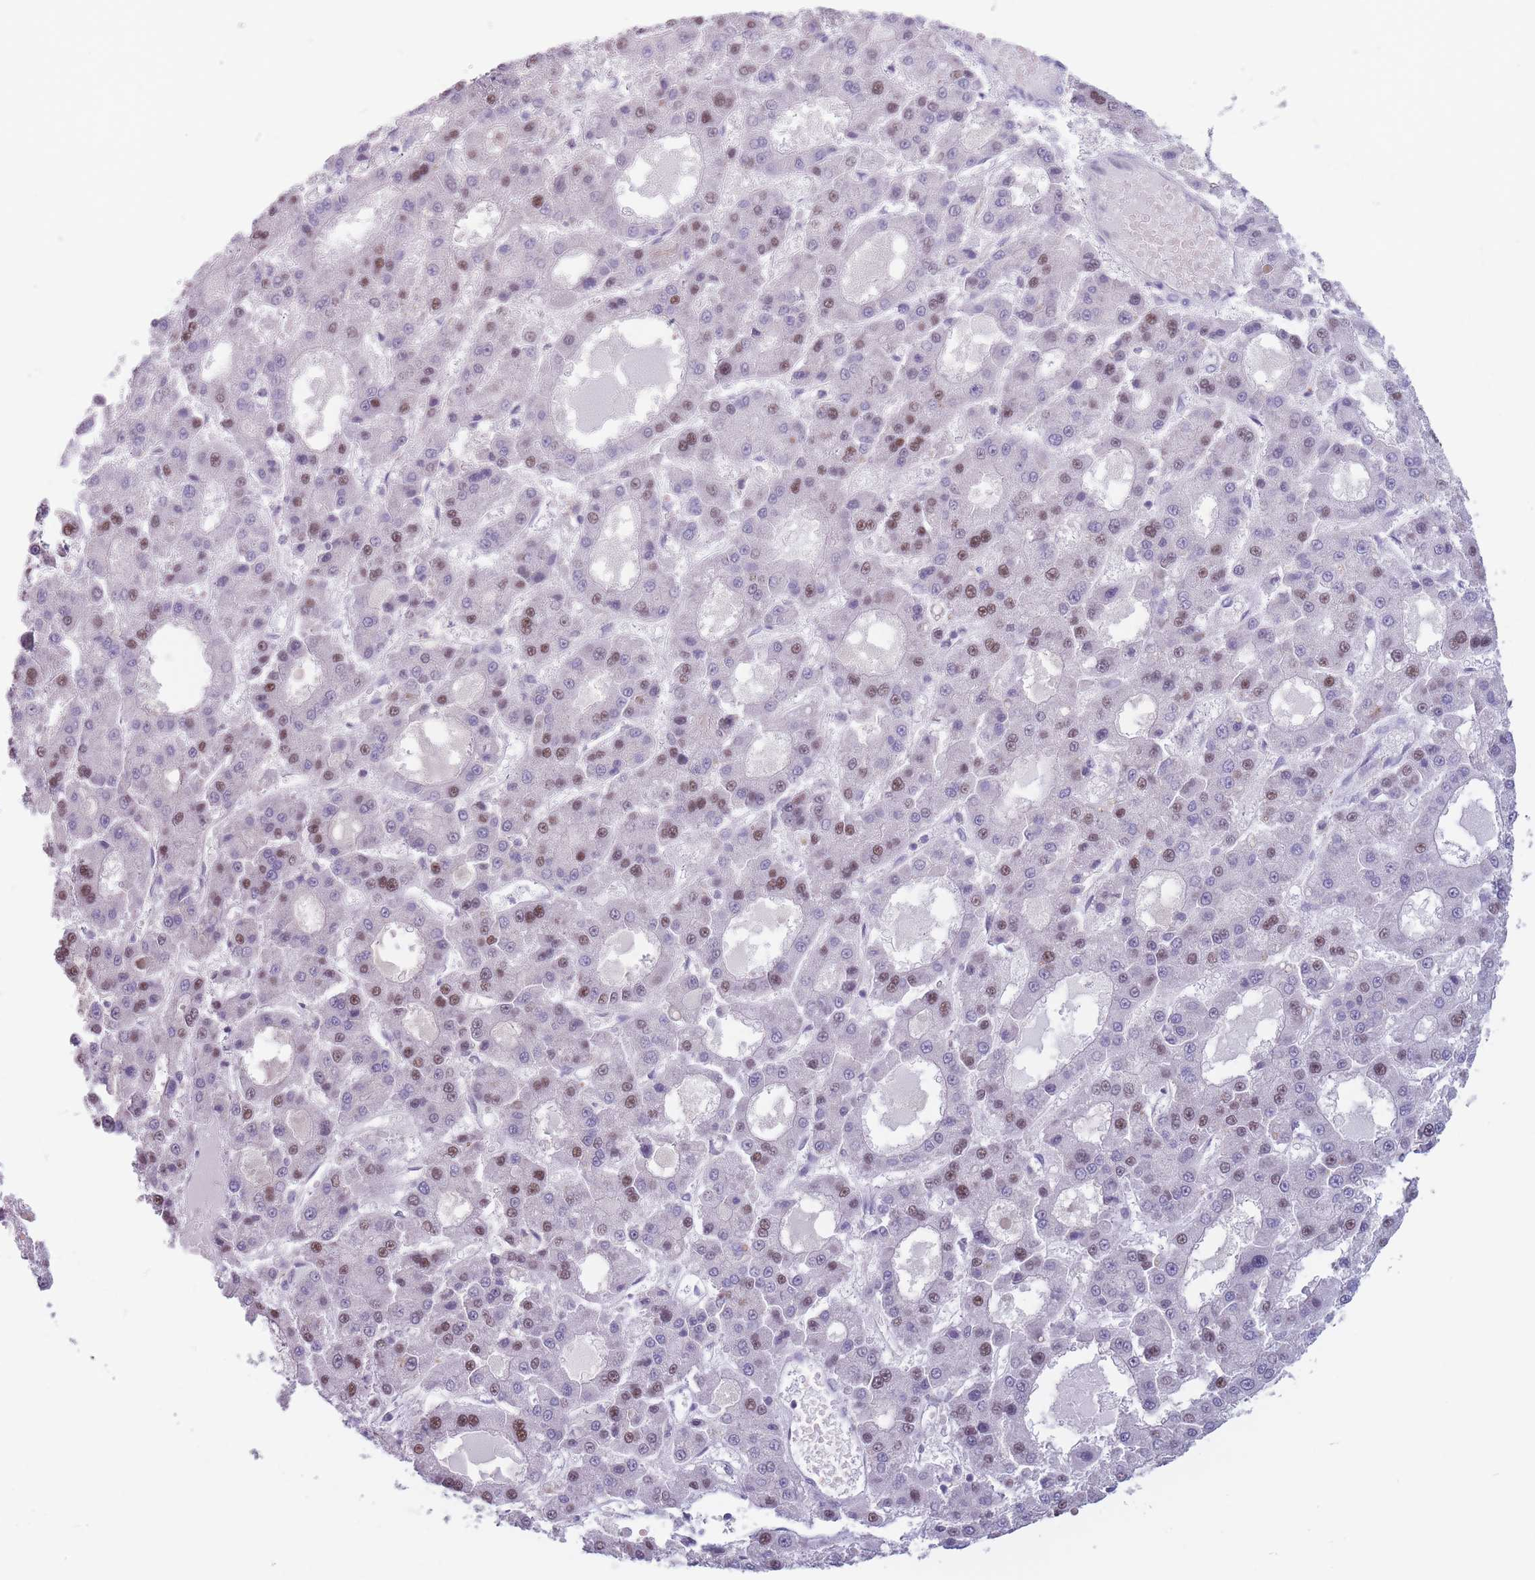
{"staining": {"intensity": "moderate", "quantity": "25%-75%", "location": "nuclear"}, "tissue": "liver cancer", "cell_type": "Tumor cells", "image_type": "cancer", "snomed": [{"axis": "morphology", "description": "Carcinoma, Hepatocellular, NOS"}, {"axis": "topography", "description": "Liver"}], "caption": "IHC image of human hepatocellular carcinoma (liver) stained for a protein (brown), which exhibits medium levels of moderate nuclear expression in approximately 25%-75% of tumor cells.", "gene": "ZNF439", "patient": {"sex": "male", "age": 70}}